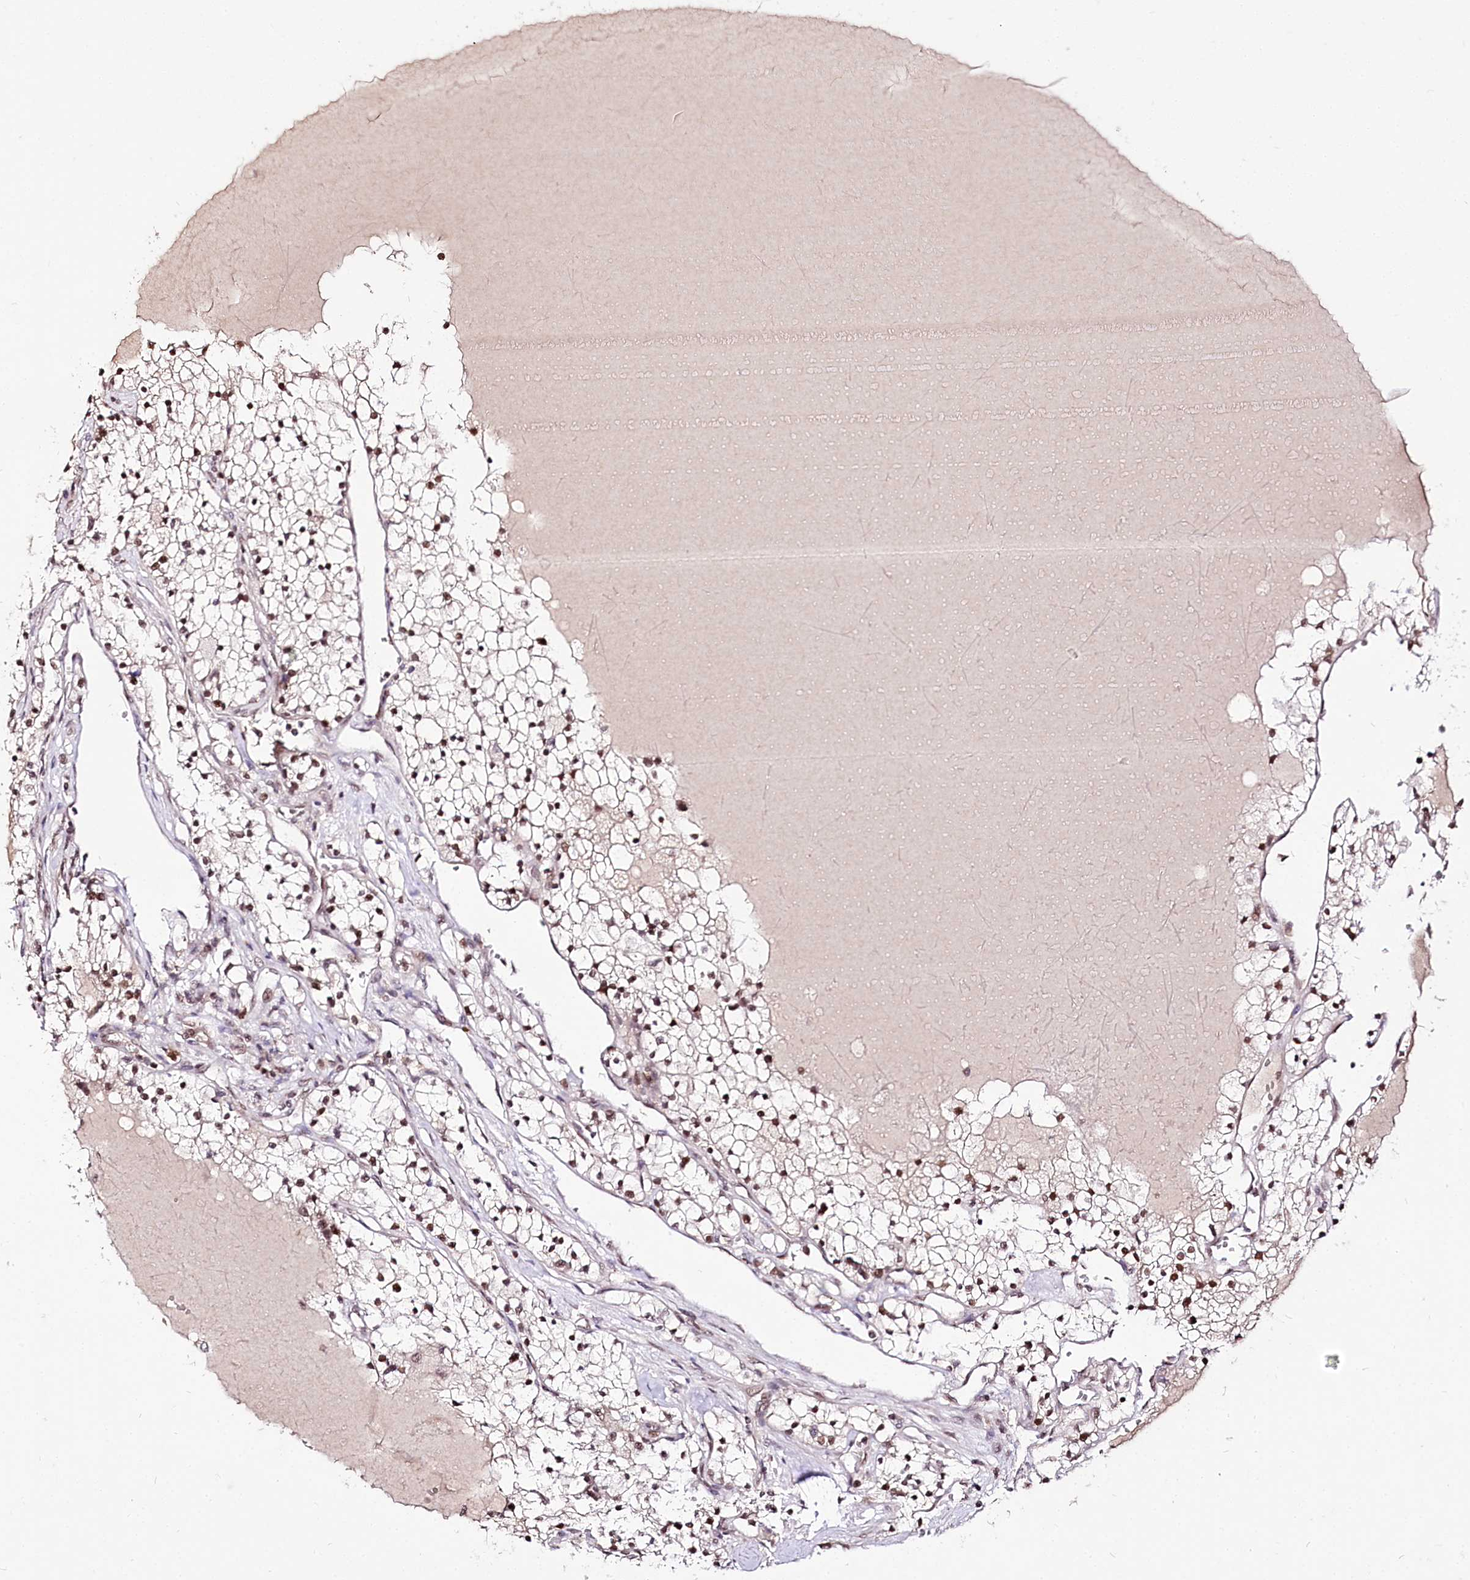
{"staining": {"intensity": "moderate", "quantity": ">75%", "location": "nuclear"}, "tissue": "renal cancer", "cell_type": "Tumor cells", "image_type": "cancer", "snomed": [{"axis": "morphology", "description": "Normal tissue, NOS"}, {"axis": "morphology", "description": "Adenocarcinoma, NOS"}, {"axis": "topography", "description": "Kidney"}], "caption": "Tumor cells reveal medium levels of moderate nuclear staining in approximately >75% of cells in human renal adenocarcinoma. (Stains: DAB (3,3'-diaminobenzidine) in brown, nuclei in blue, Microscopy: brightfield microscopy at high magnification).", "gene": "POLA2", "patient": {"sex": "male", "age": 68}}